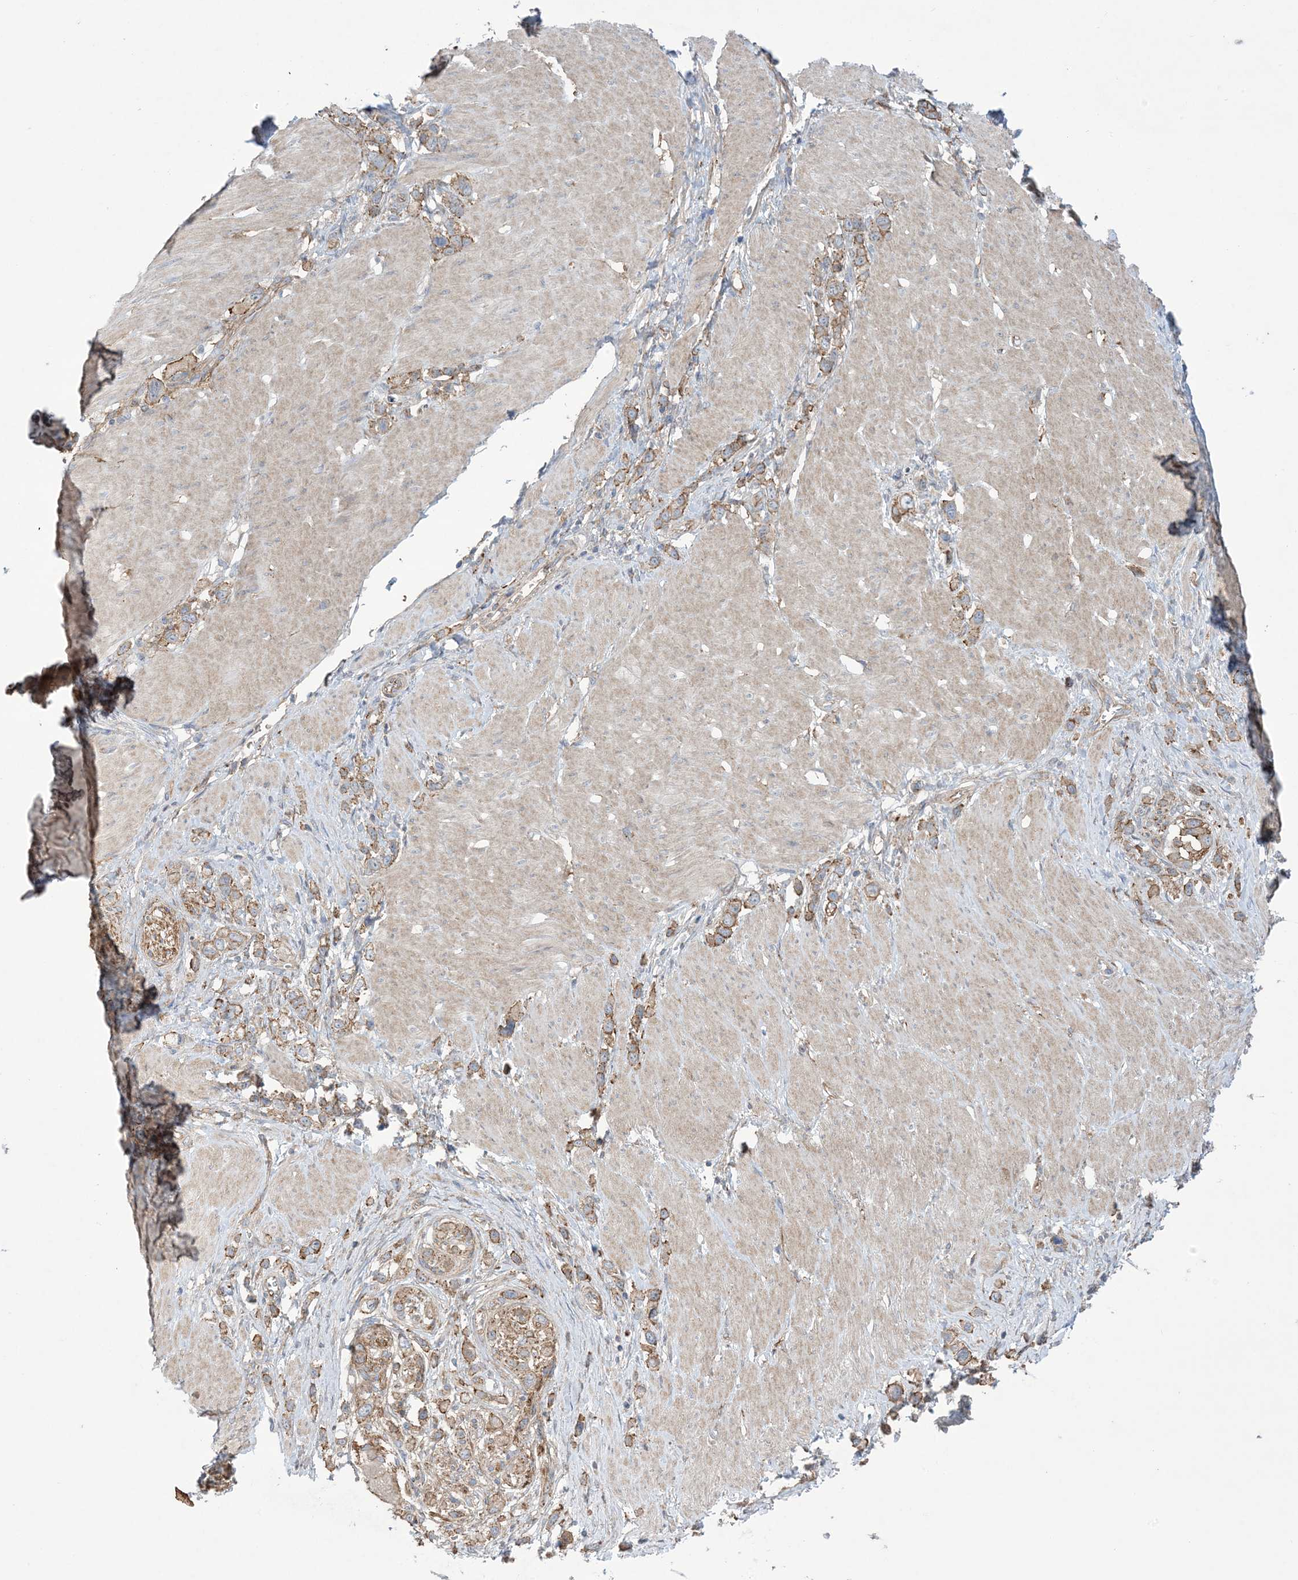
{"staining": {"intensity": "moderate", "quantity": ">75%", "location": "cytoplasmic/membranous"}, "tissue": "stomach cancer", "cell_type": "Tumor cells", "image_type": "cancer", "snomed": [{"axis": "morphology", "description": "Normal tissue, NOS"}, {"axis": "morphology", "description": "Adenocarcinoma, NOS"}, {"axis": "topography", "description": "Stomach, upper"}, {"axis": "topography", "description": "Stomach"}], "caption": "Moderate cytoplasmic/membranous protein staining is appreciated in approximately >75% of tumor cells in stomach cancer.", "gene": "CCNY", "patient": {"sex": "female", "age": 65}}